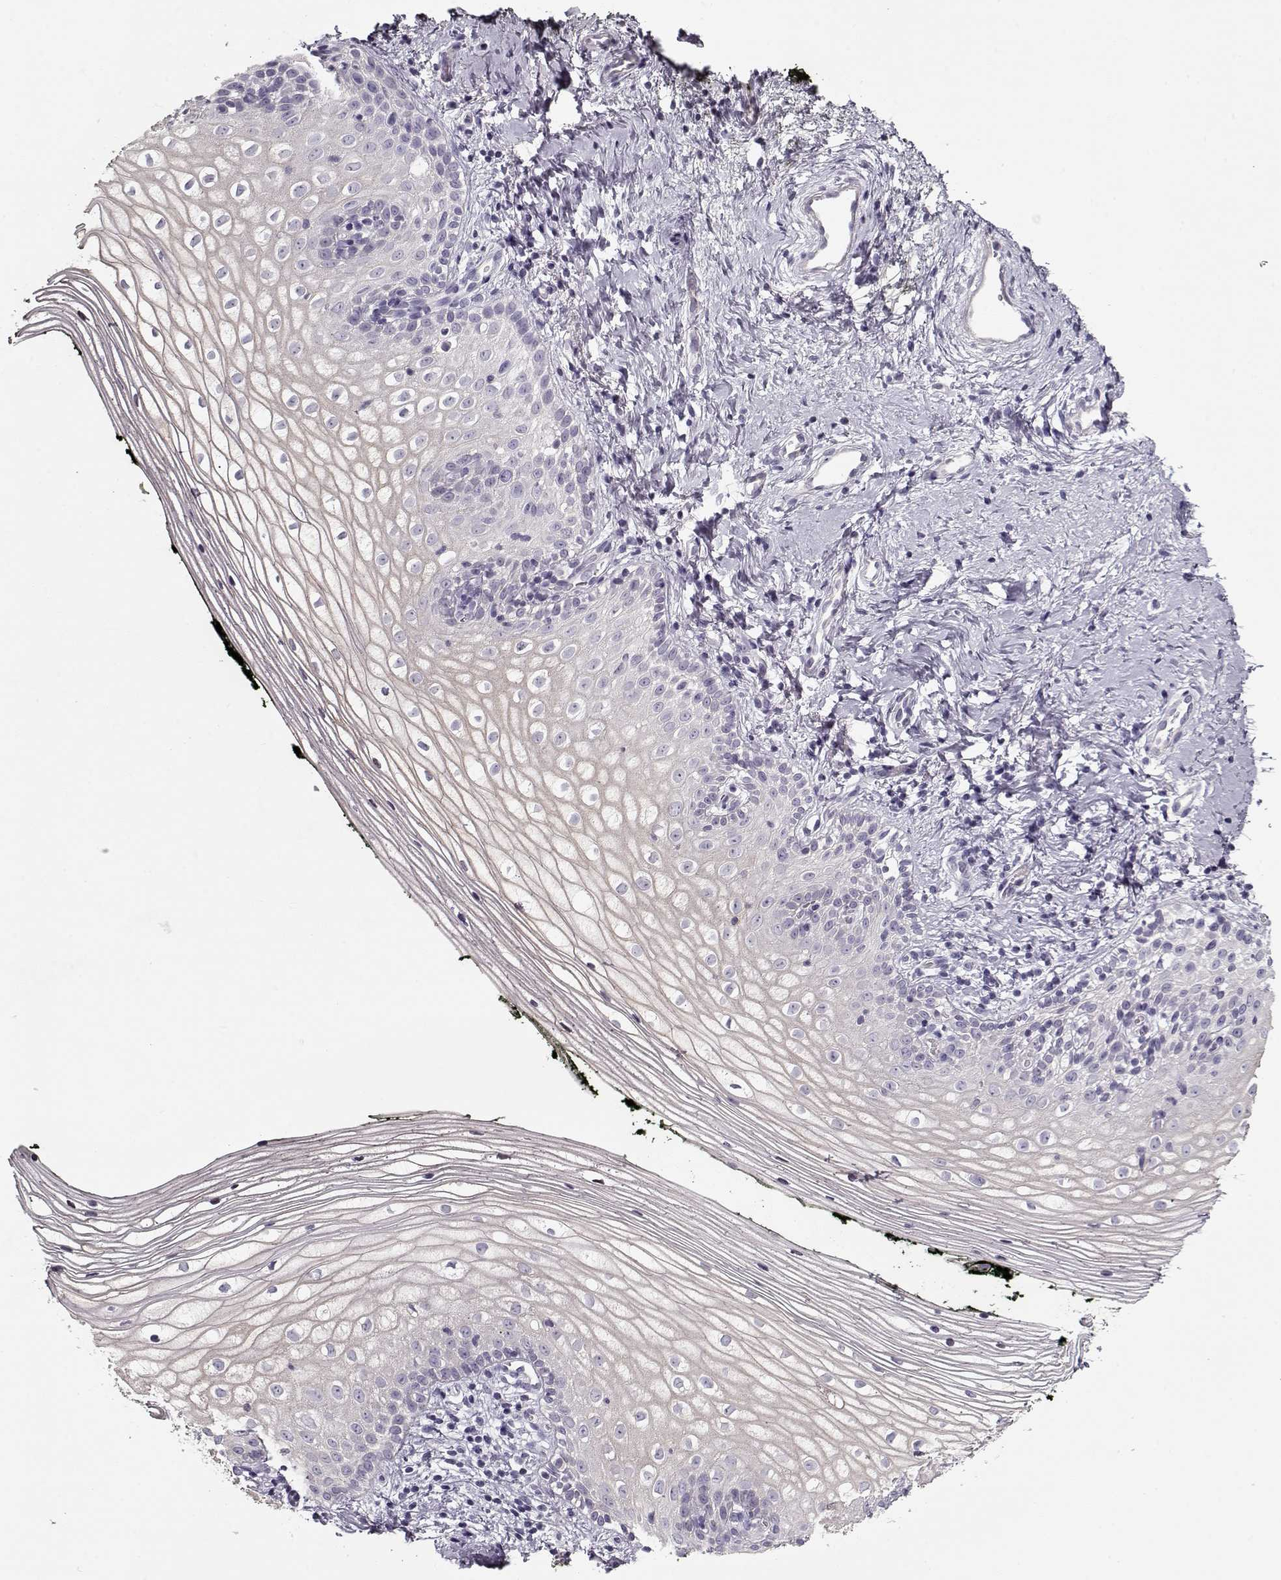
{"staining": {"intensity": "negative", "quantity": "none", "location": "none"}, "tissue": "vagina", "cell_type": "Squamous epithelial cells", "image_type": "normal", "snomed": [{"axis": "morphology", "description": "Normal tissue, NOS"}, {"axis": "topography", "description": "Vagina"}], "caption": "Micrograph shows no significant protein expression in squamous epithelial cells of normal vagina.", "gene": "CCDC136", "patient": {"sex": "female", "age": 47}}